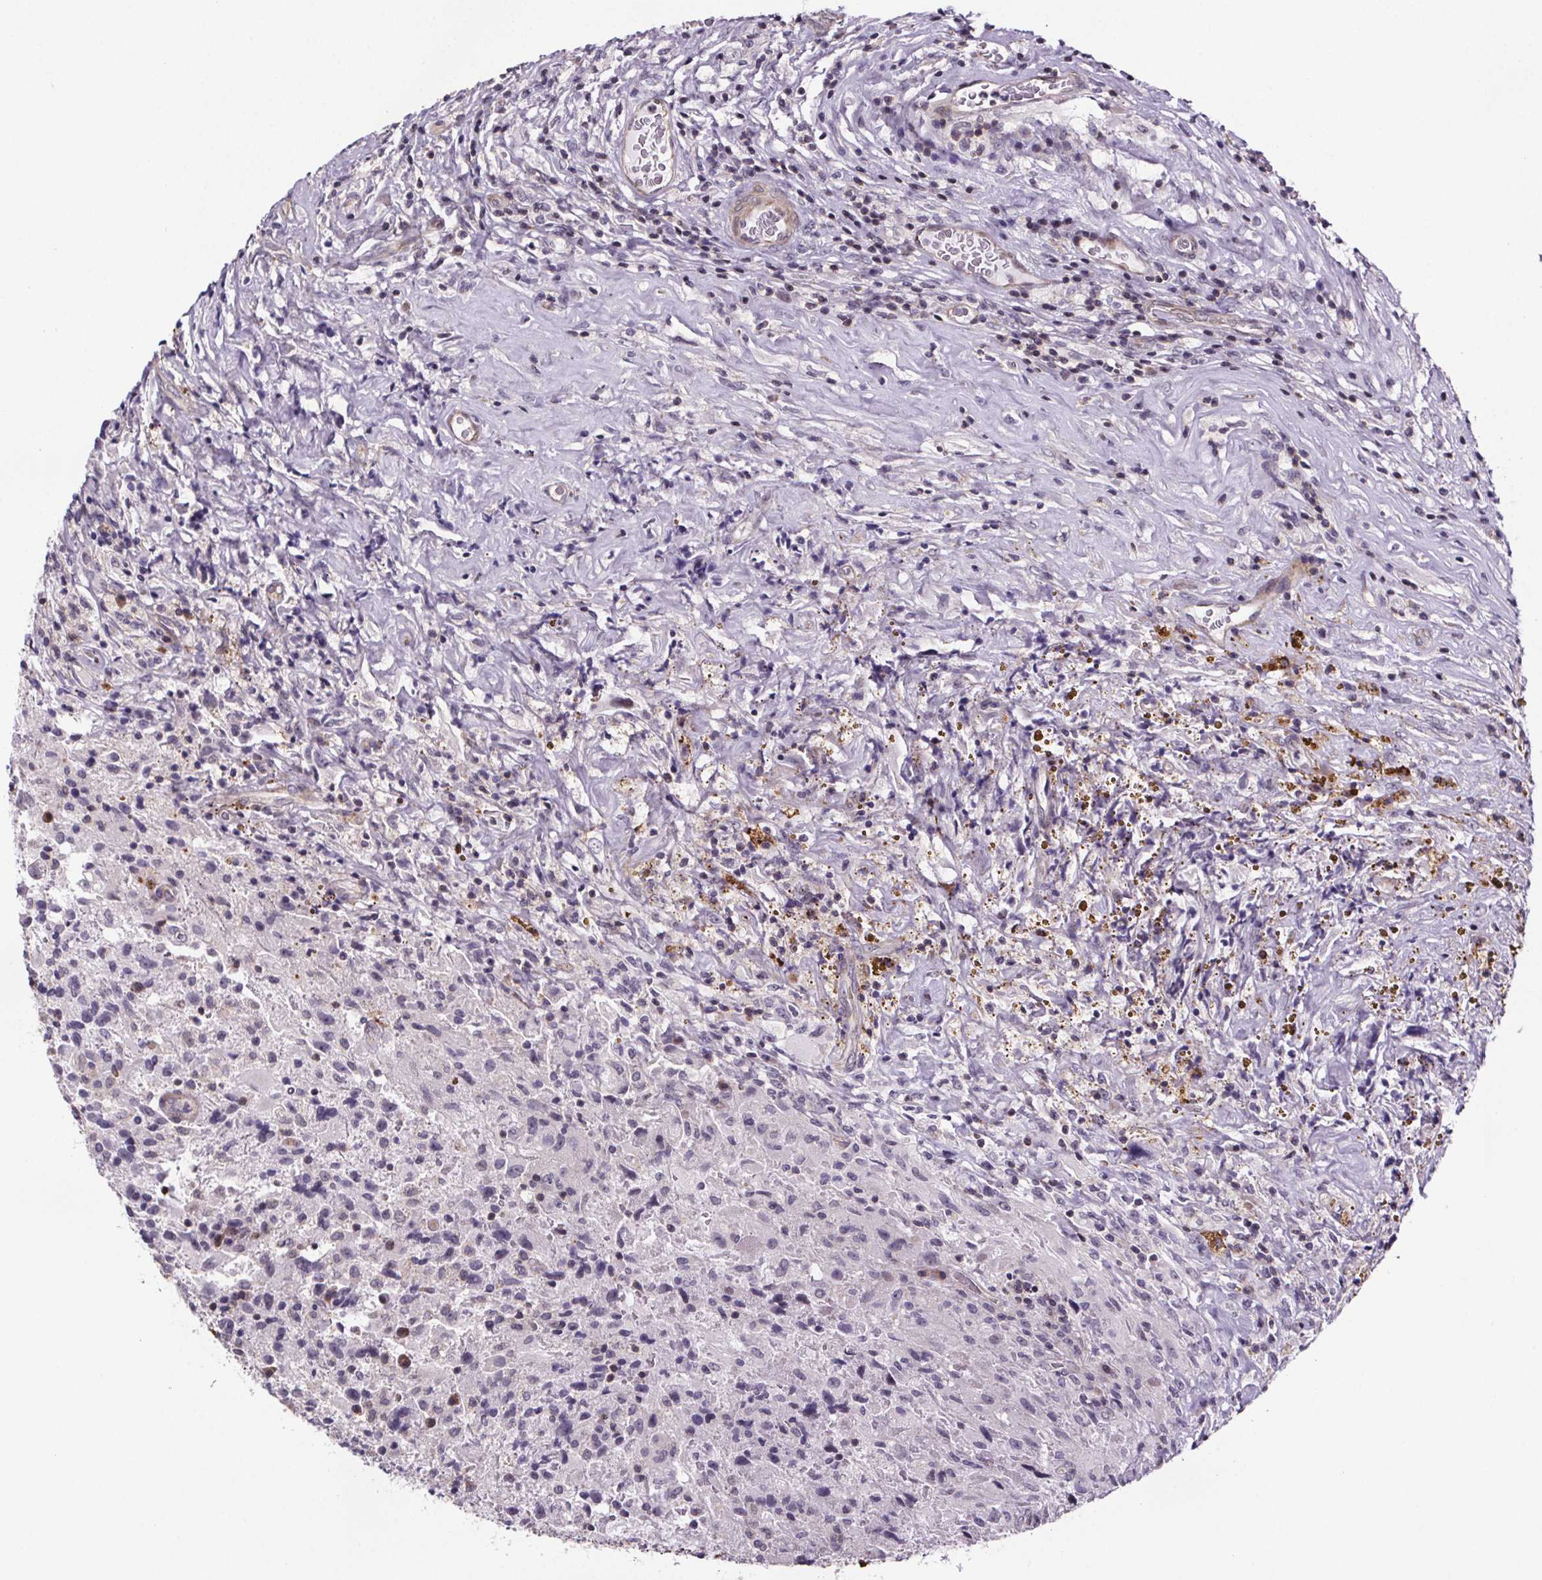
{"staining": {"intensity": "negative", "quantity": "none", "location": "none"}, "tissue": "glioma", "cell_type": "Tumor cells", "image_type": "cancer", "snomed": [{"axis": "morphology", "description": "Glioma, malignant, High grade"}, {"axis": "topography", "description": "Brain"}], "caption": "There is no significant staining in tumor cells of glioma.", "gene": "TTC12", "patient": {"sex": "male", "age": 68}}